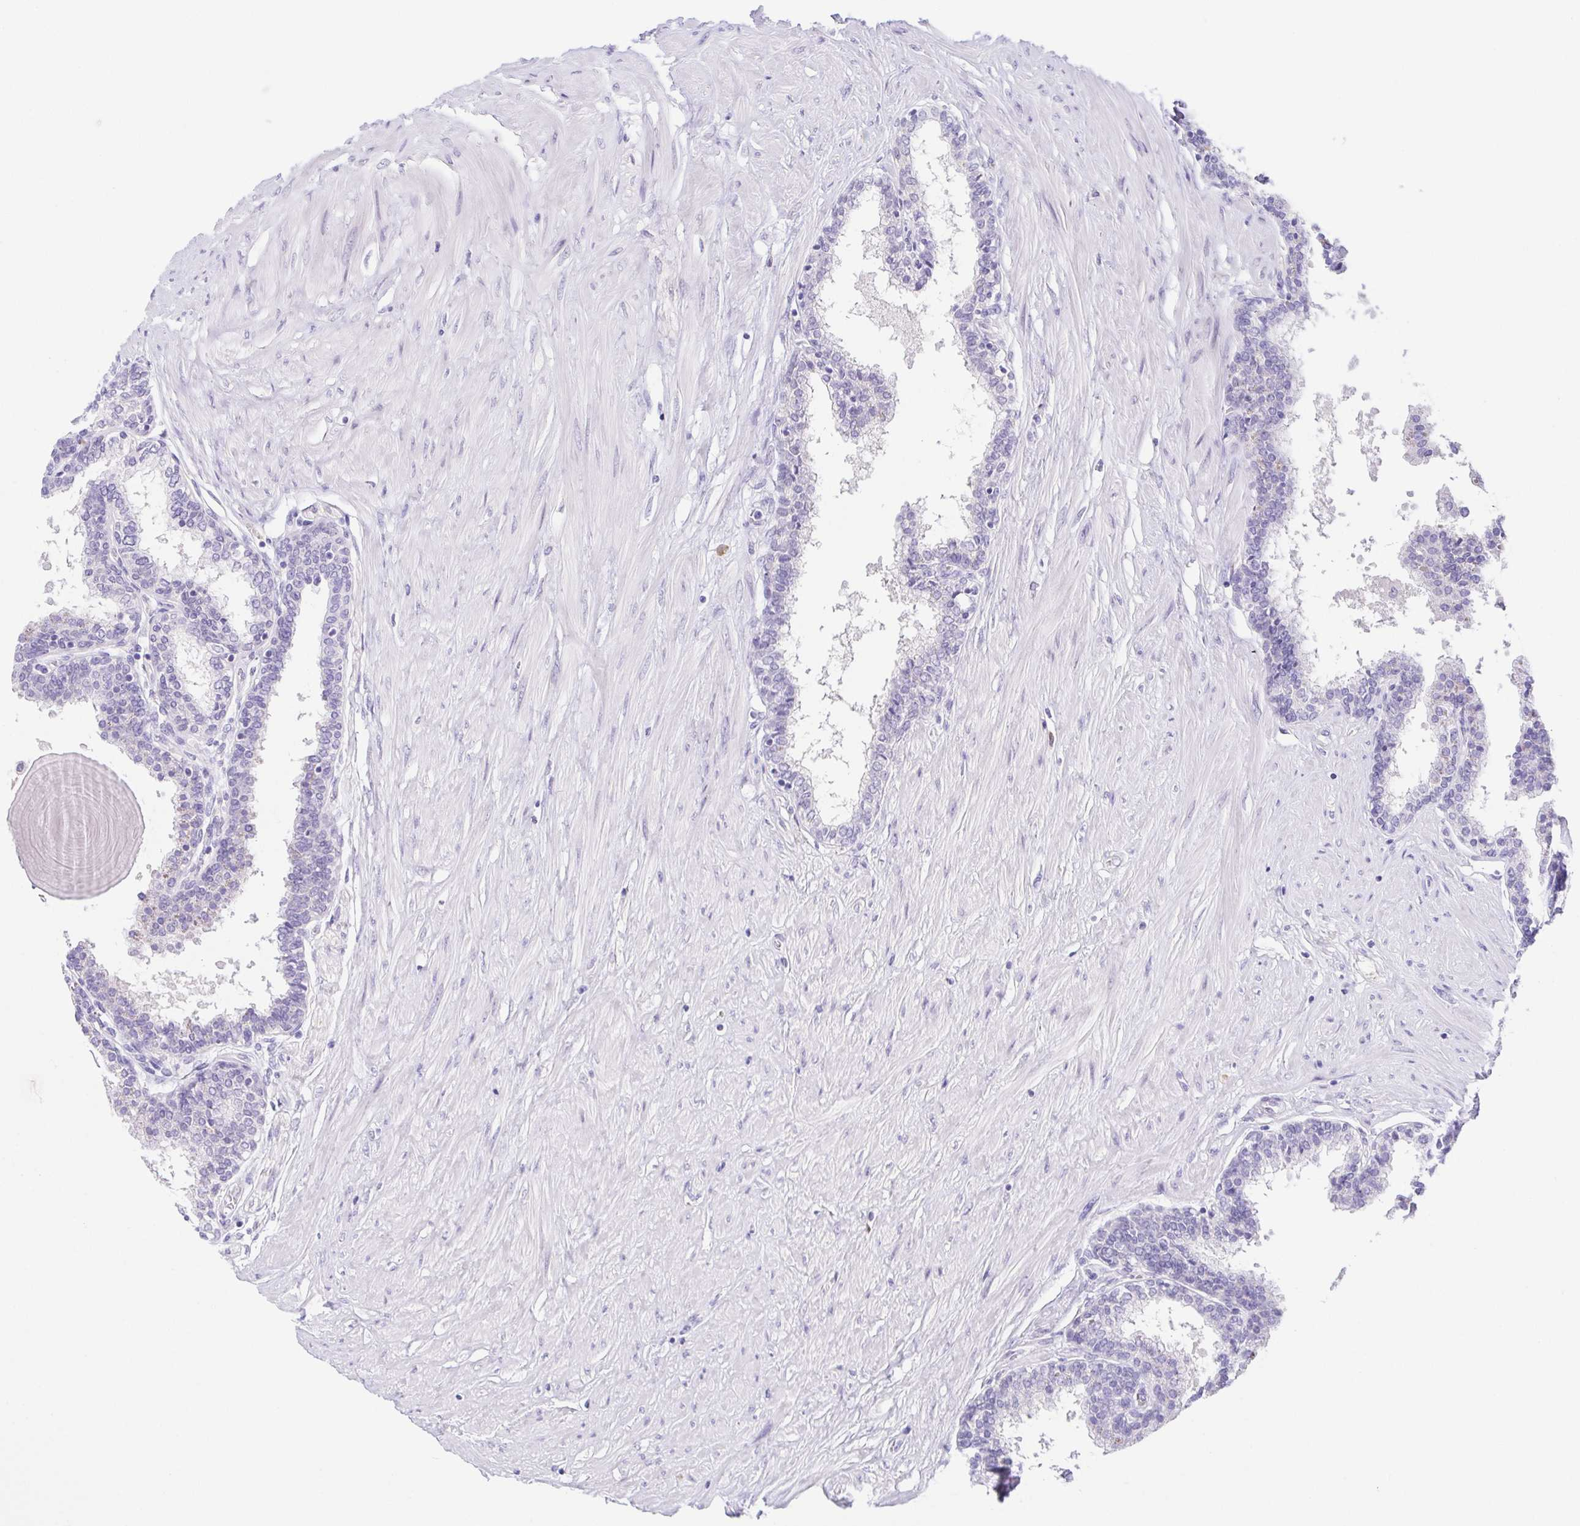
{"staining": {"intensity": "negative", "quantity": "none", "location": "none"}, "tissue": "prostate", "cell_type": "Glandular cells", "image_type": "normal", "snomed": [{"axis": "morphology", "description": "Normal tissue, NOS"}, {"axis": "topography", "description": "Prostate"}], "caption": "A high-resolution image shows IHC staining of unremarkable prostate, which reveals no significant expression in glandular cells.", "gene": "KRTDAP", "patient": {"sex": "male", "age": 55}}